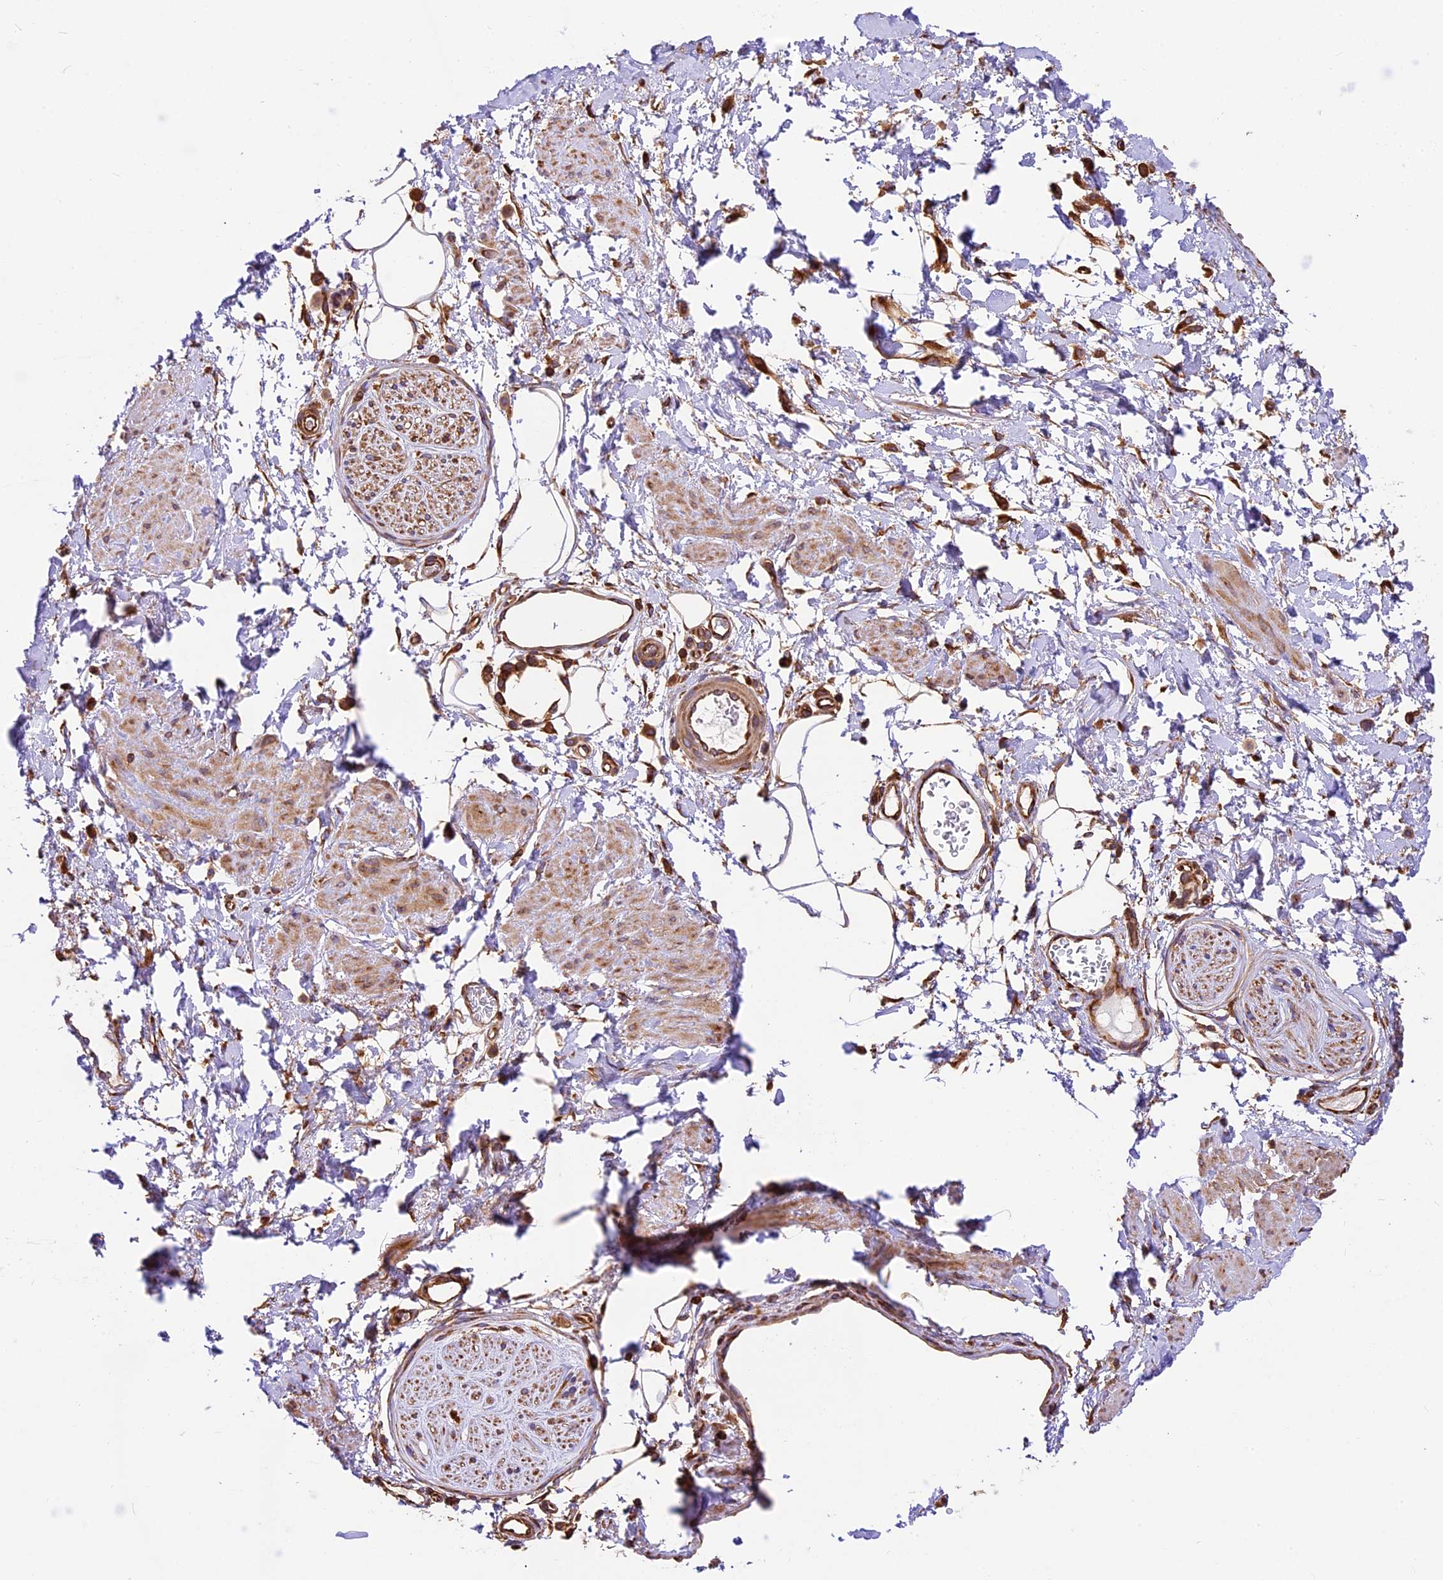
{"staining": {"intensity": "moderate", "quantity": ">75%", "location": "cytoplasmic/membranous"}, "tissue": "adipose tissue", "cell_type": "Adipocytes", "image_type": "normal", "snomed": [{"axis": "morphology", "description": "Normal tissue, NOS"}, {"axis": "morphology", "description": "Adenocarcinoma, NOS"}, {"axis": "topography", "description": "Rectum"}, {"axis": "topography", "description": "Vagina"}, {"axis": "topography", "description": "Peripheral nerve tissue"}], "caption": "Brown immunohistochemical staining in unremarkable human adipose tissue shows moderate cytoplasmic/membranous staining in about >75% of adipocytes. Immunohistochemistry (ihc) stains the protein in brown and the nuclei are stained blue.", "gene": "KARS1", "patient": {"sex": "female", "age": 71}}